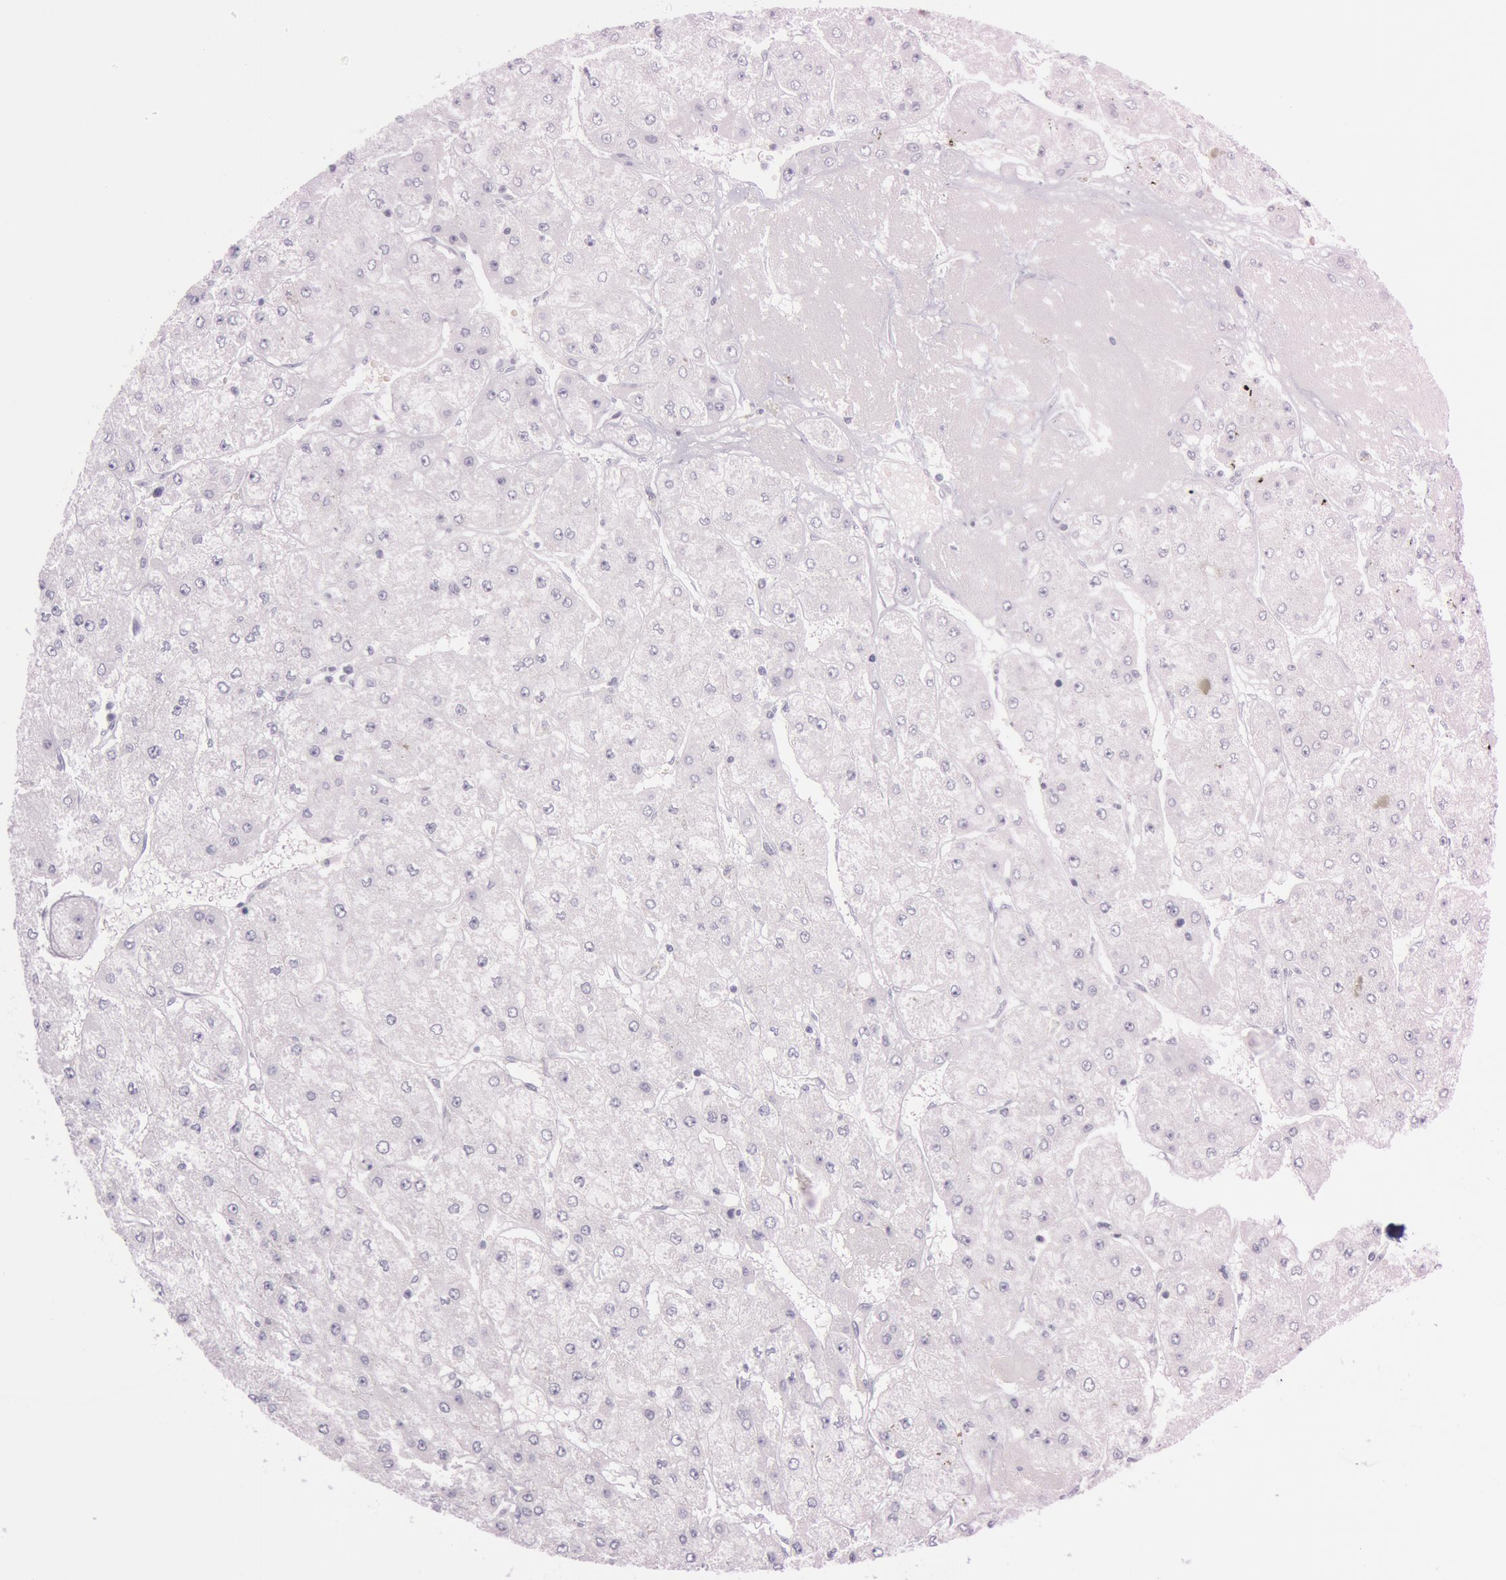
{"staining": {"intensity": "negative", "quantity": "none", "location": "none"}, "tissue": "liver cancer", "cell_type": "Tumor cells", "image_type": "cancer", "snomed": [{"axis": "morphology", "description": "Carcinoma, Hepatocellular, NOS"}, {"axis": "topography", "description": "Liver"}], "caption": "This image is of liver hepatocellular carcinoma stained with immunohistochemistry (IHC) to label a protein in brown with the nuclei are counter-stained blue. There is no expression in tumor cells.", "gene": "S100A7", "patient": {"sex": "female", "age": 52}}